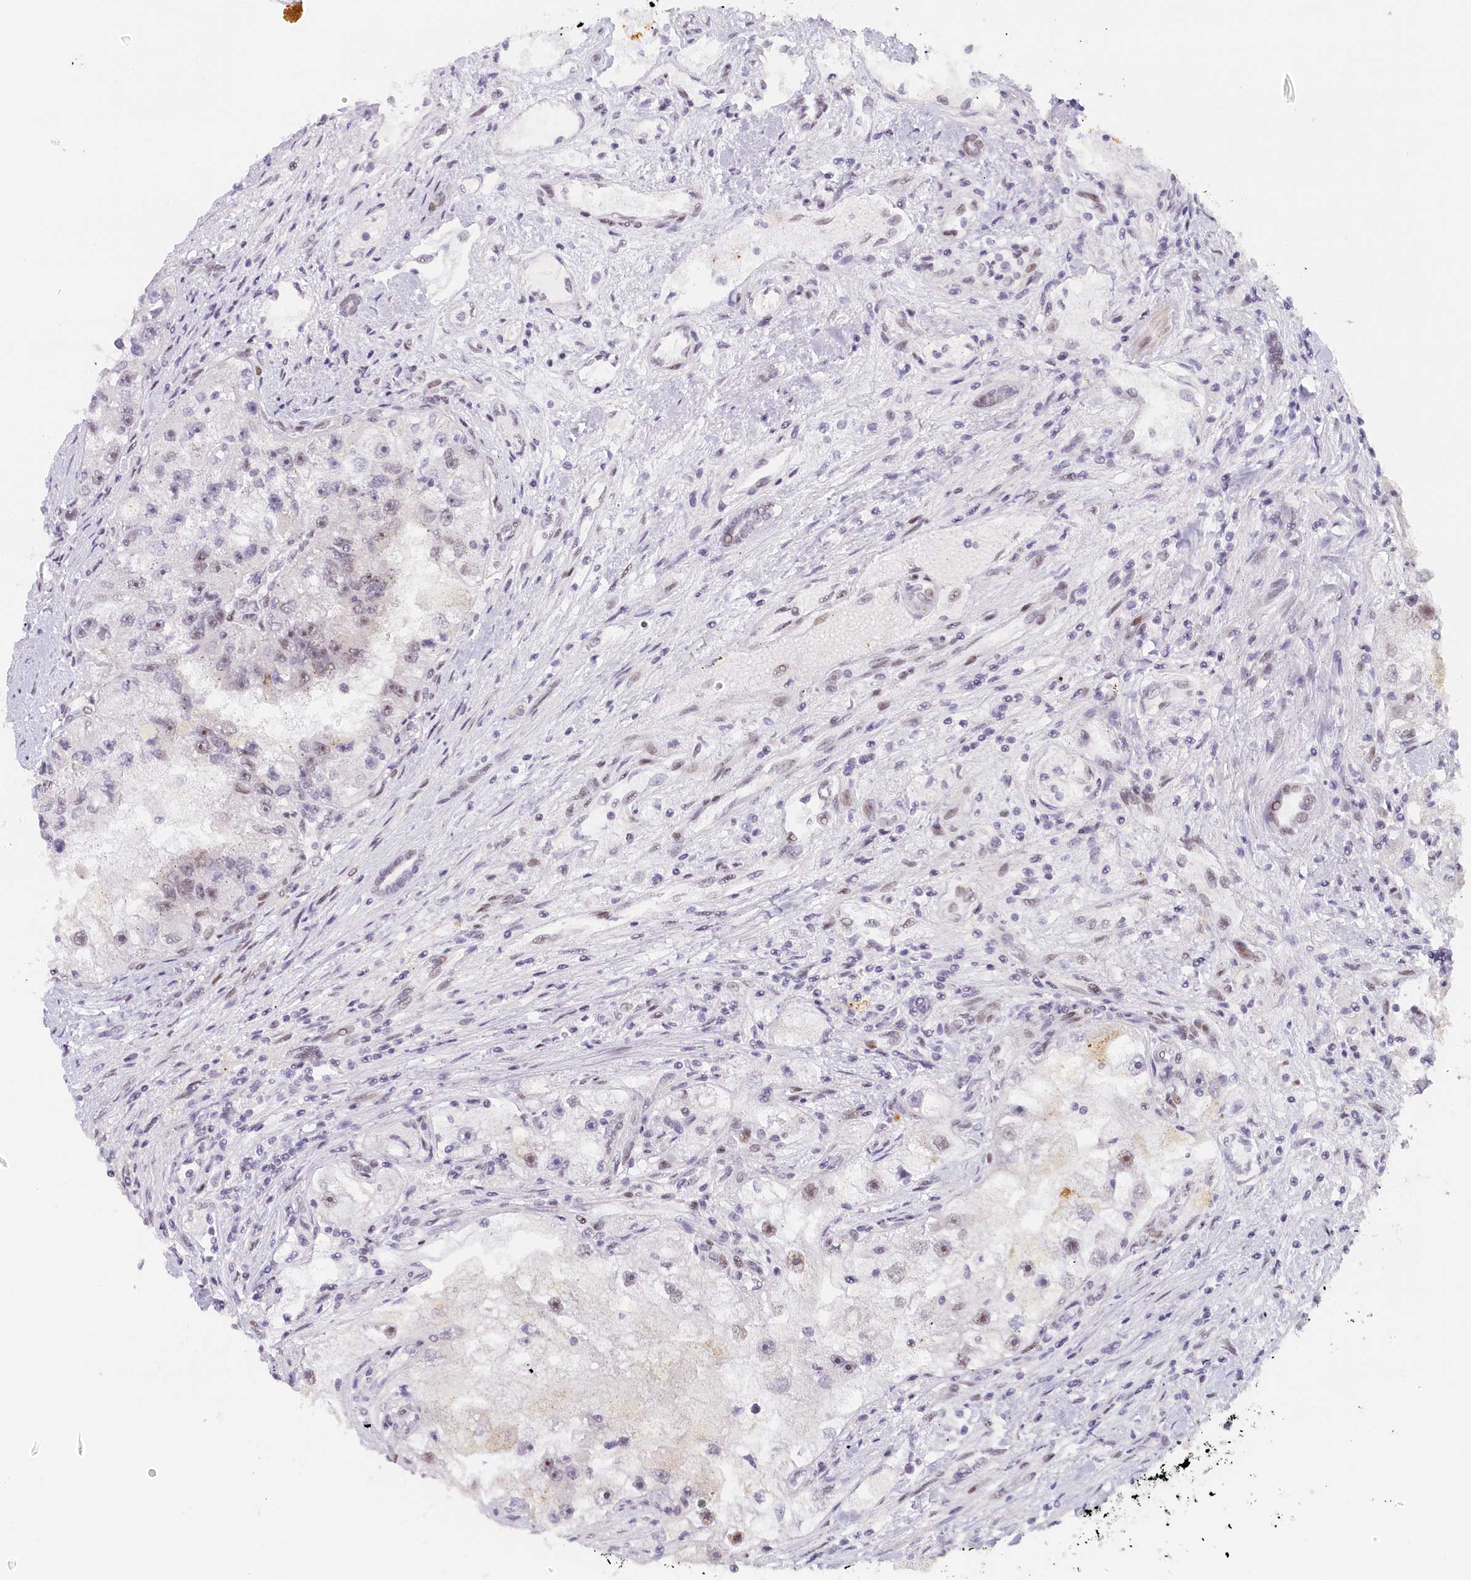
{"staining": {"intensity": "weak", "quantity": "<25%", "location": "nuclear"}, "tissue": "renal cancer", "cell_type": "Tumor cells", "image_type": "cancer", "snomed": [{"axis": "morphology", "description": "Adenocarcinoma, NOS"}, {"axis": "topography", "description": "Kidney"}], "caption": "High power microscopy histopathology image of an IHC histopathology image of renal adenocarcinoma, revealing no significant expression in tumor cells.", "gene": "SEC31B", "patient": {"sex": "male", "age": 63}}